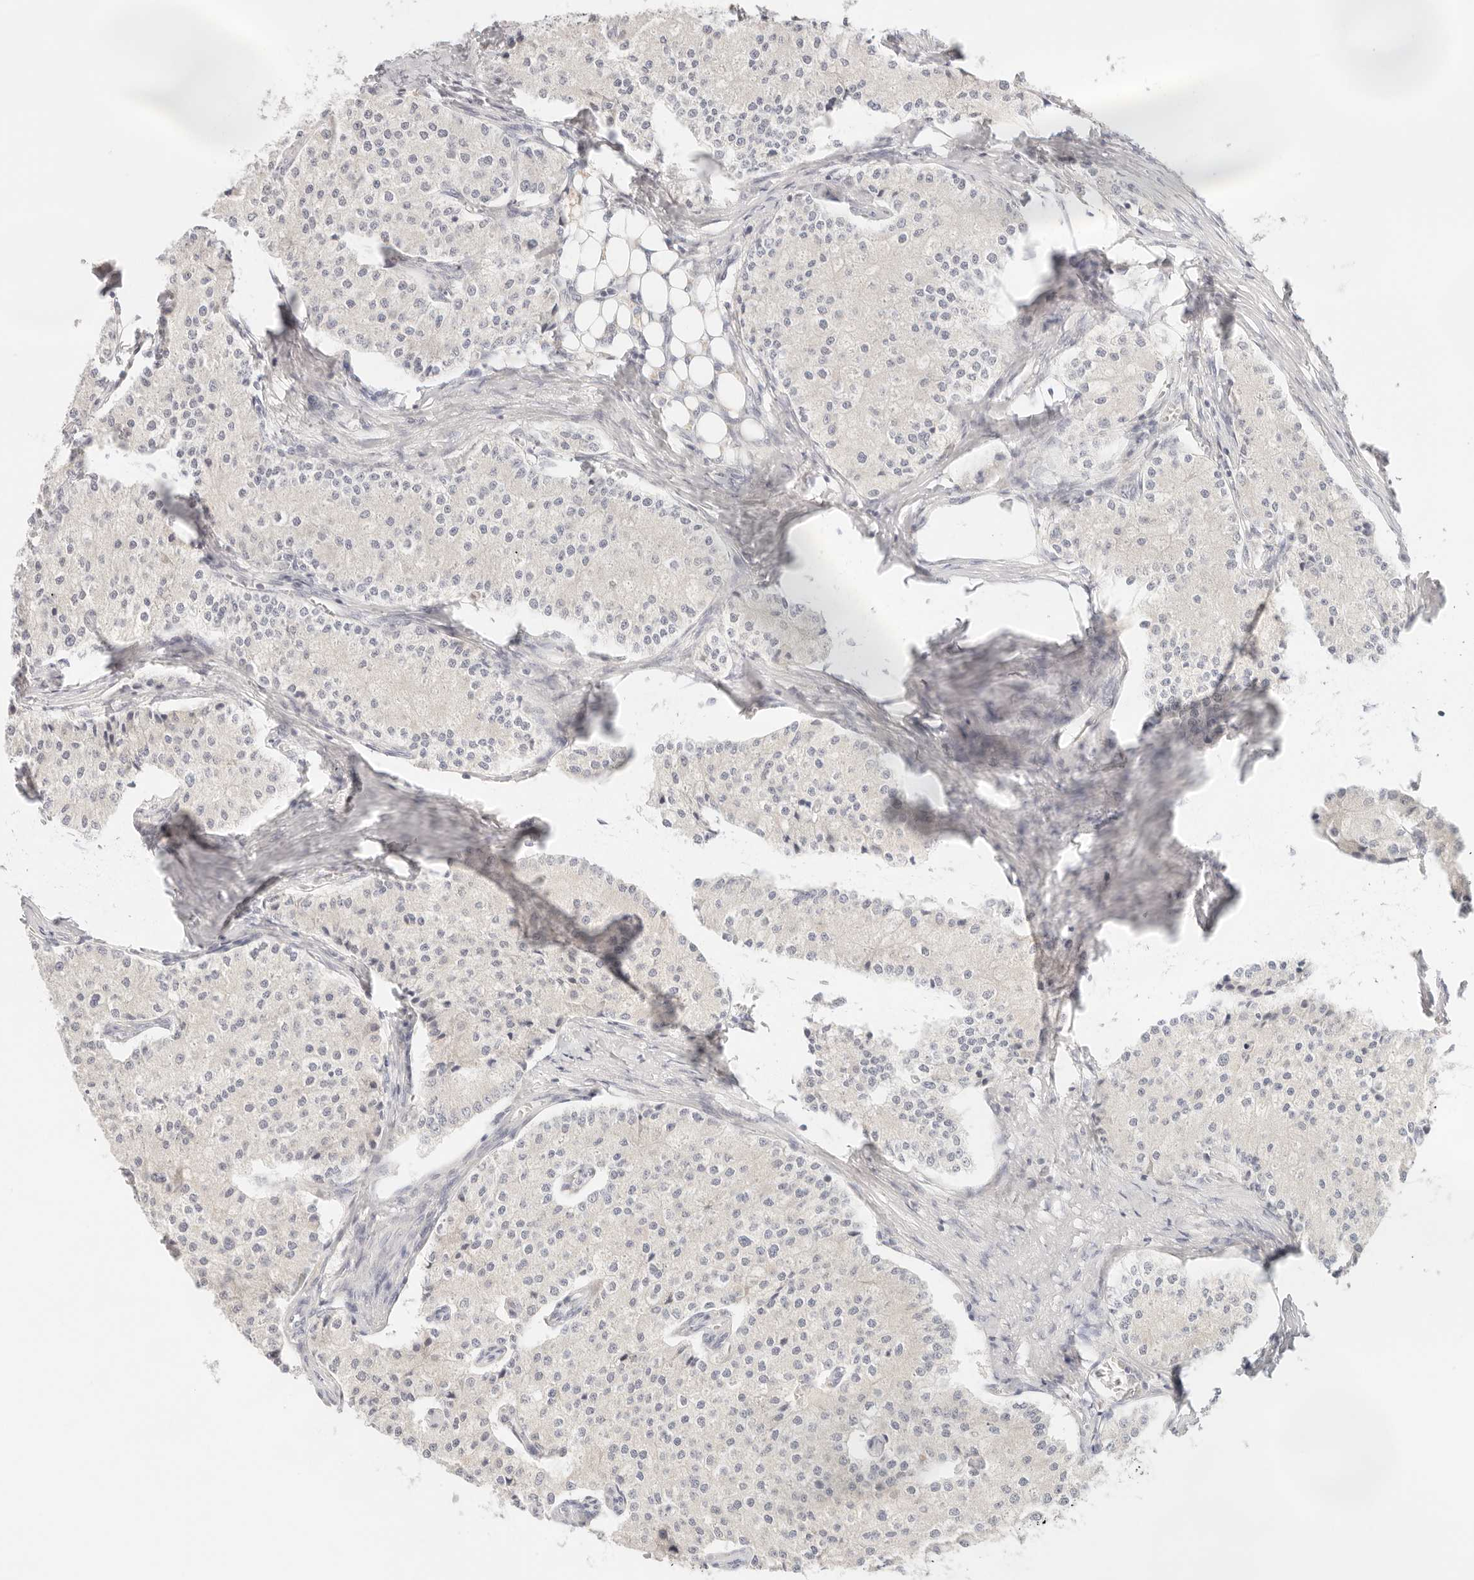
{"staining": {"intensity": "negative", "quantity": "none", "location": "none"}, "tissue": "carcinoid", "cell_type": "Tumor cells", "image_type": "cancer", "snomed": [{"axis": "morphology", "description": "Carcinoid, malignant, NOS"}, {"axis": "topography", "description": "Colon"}], "caption": "Human carcinoid stained for a protein using immunohistochemistry reveals no expression in tumor cells.", "gene": "SPHK1", "patient": {"sex": "female", "age": 52}}